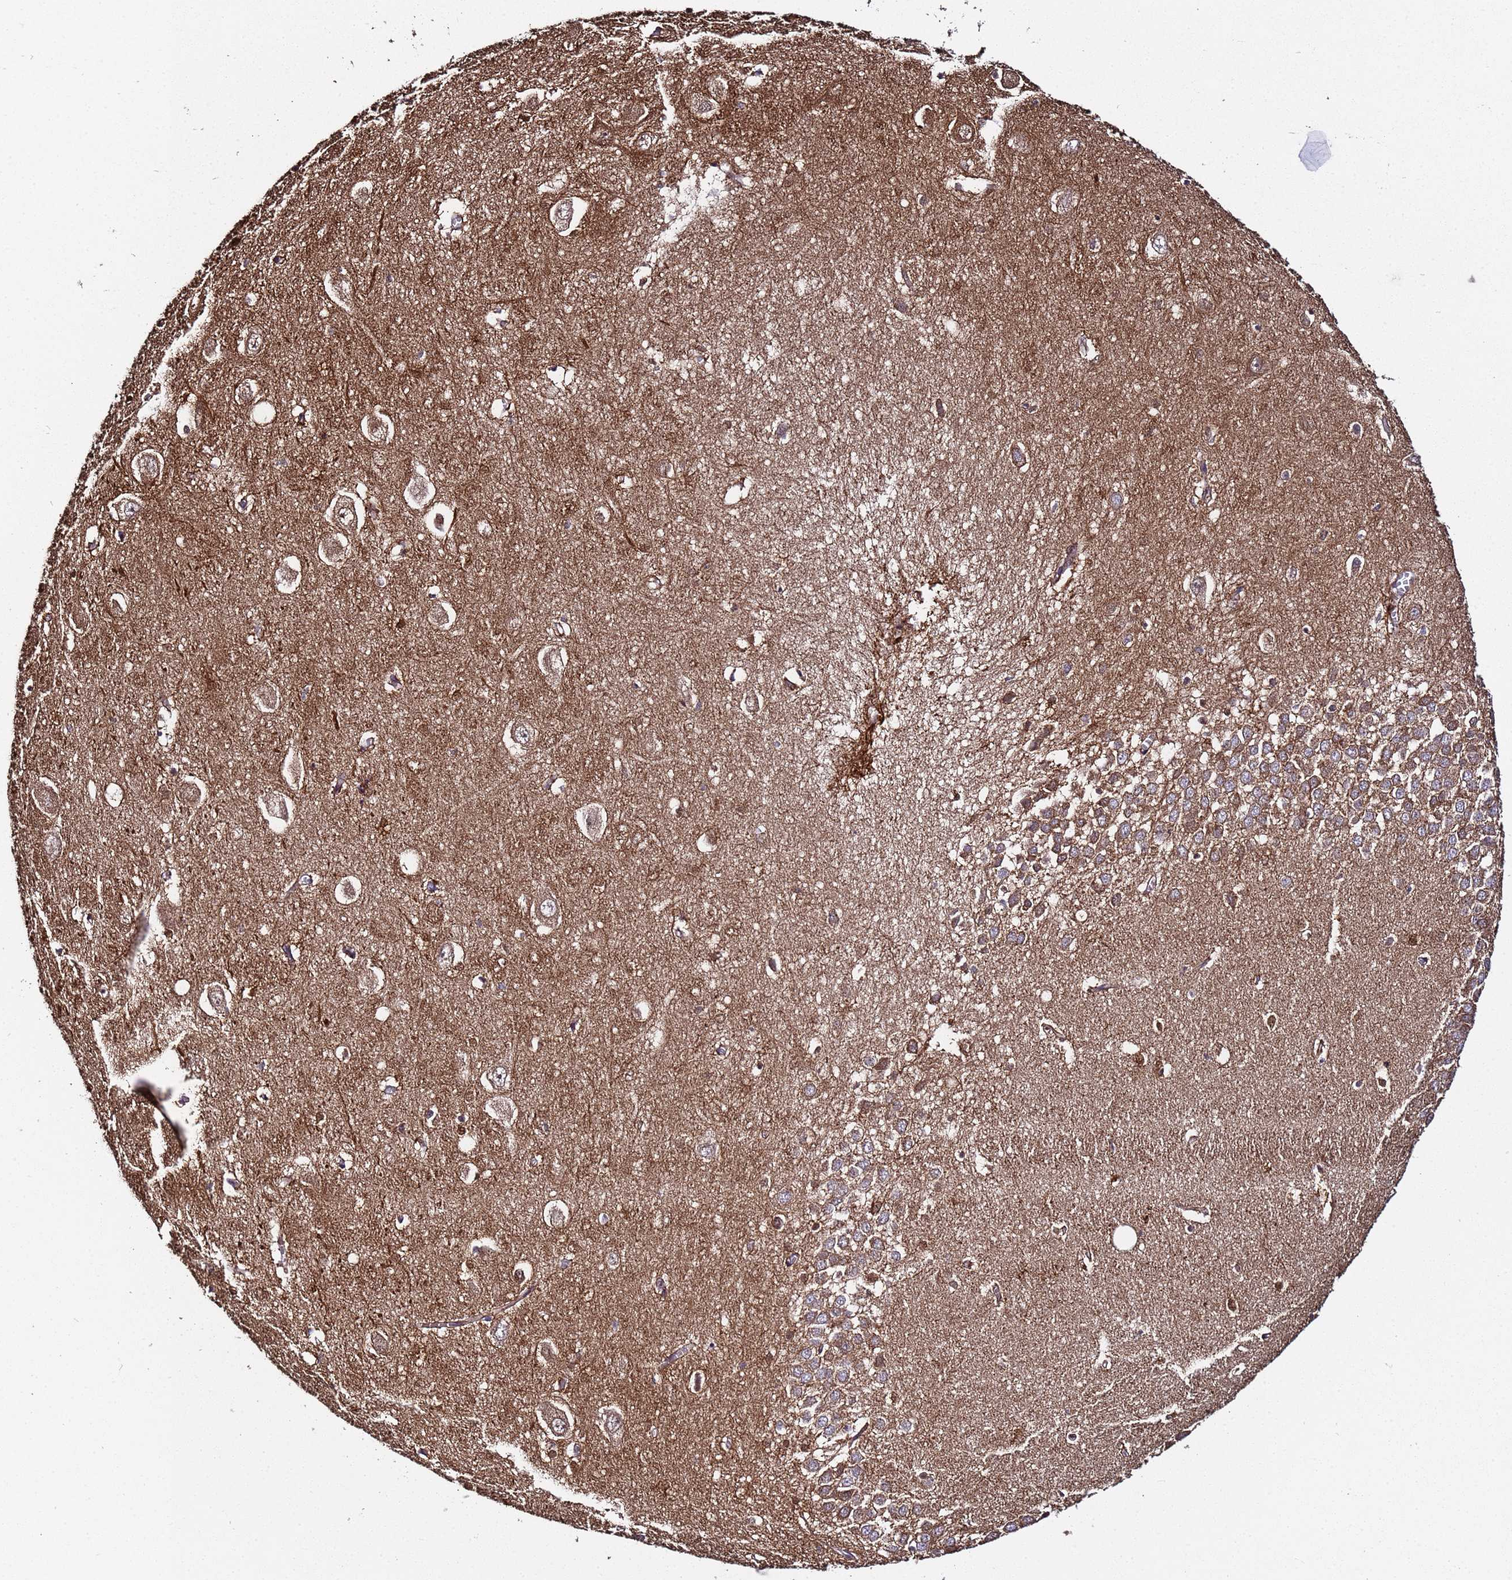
{"staining": {"intensity": "moderate", "quantity": "<25%", "location": "cytoplasmic/membranous"}, "tissue": "hippocampus", "cell_type": "Glial cells", "image_type": "normal", "snomed": [{"axis": "morphology", "description": "Normal tissue, NOS"}, {"axis": "topography", "description": "Hippocampus"}], "caption": "Immunohistochemistry histopathology image of normal hippocampus stained for a protein (brown), which reveals low levels of moderate cytoplasmic/membranous positivity in approximately <25% of glial cells.", "gene": "PLXDC2", "patient": {"sex": "female", "age": 64}}